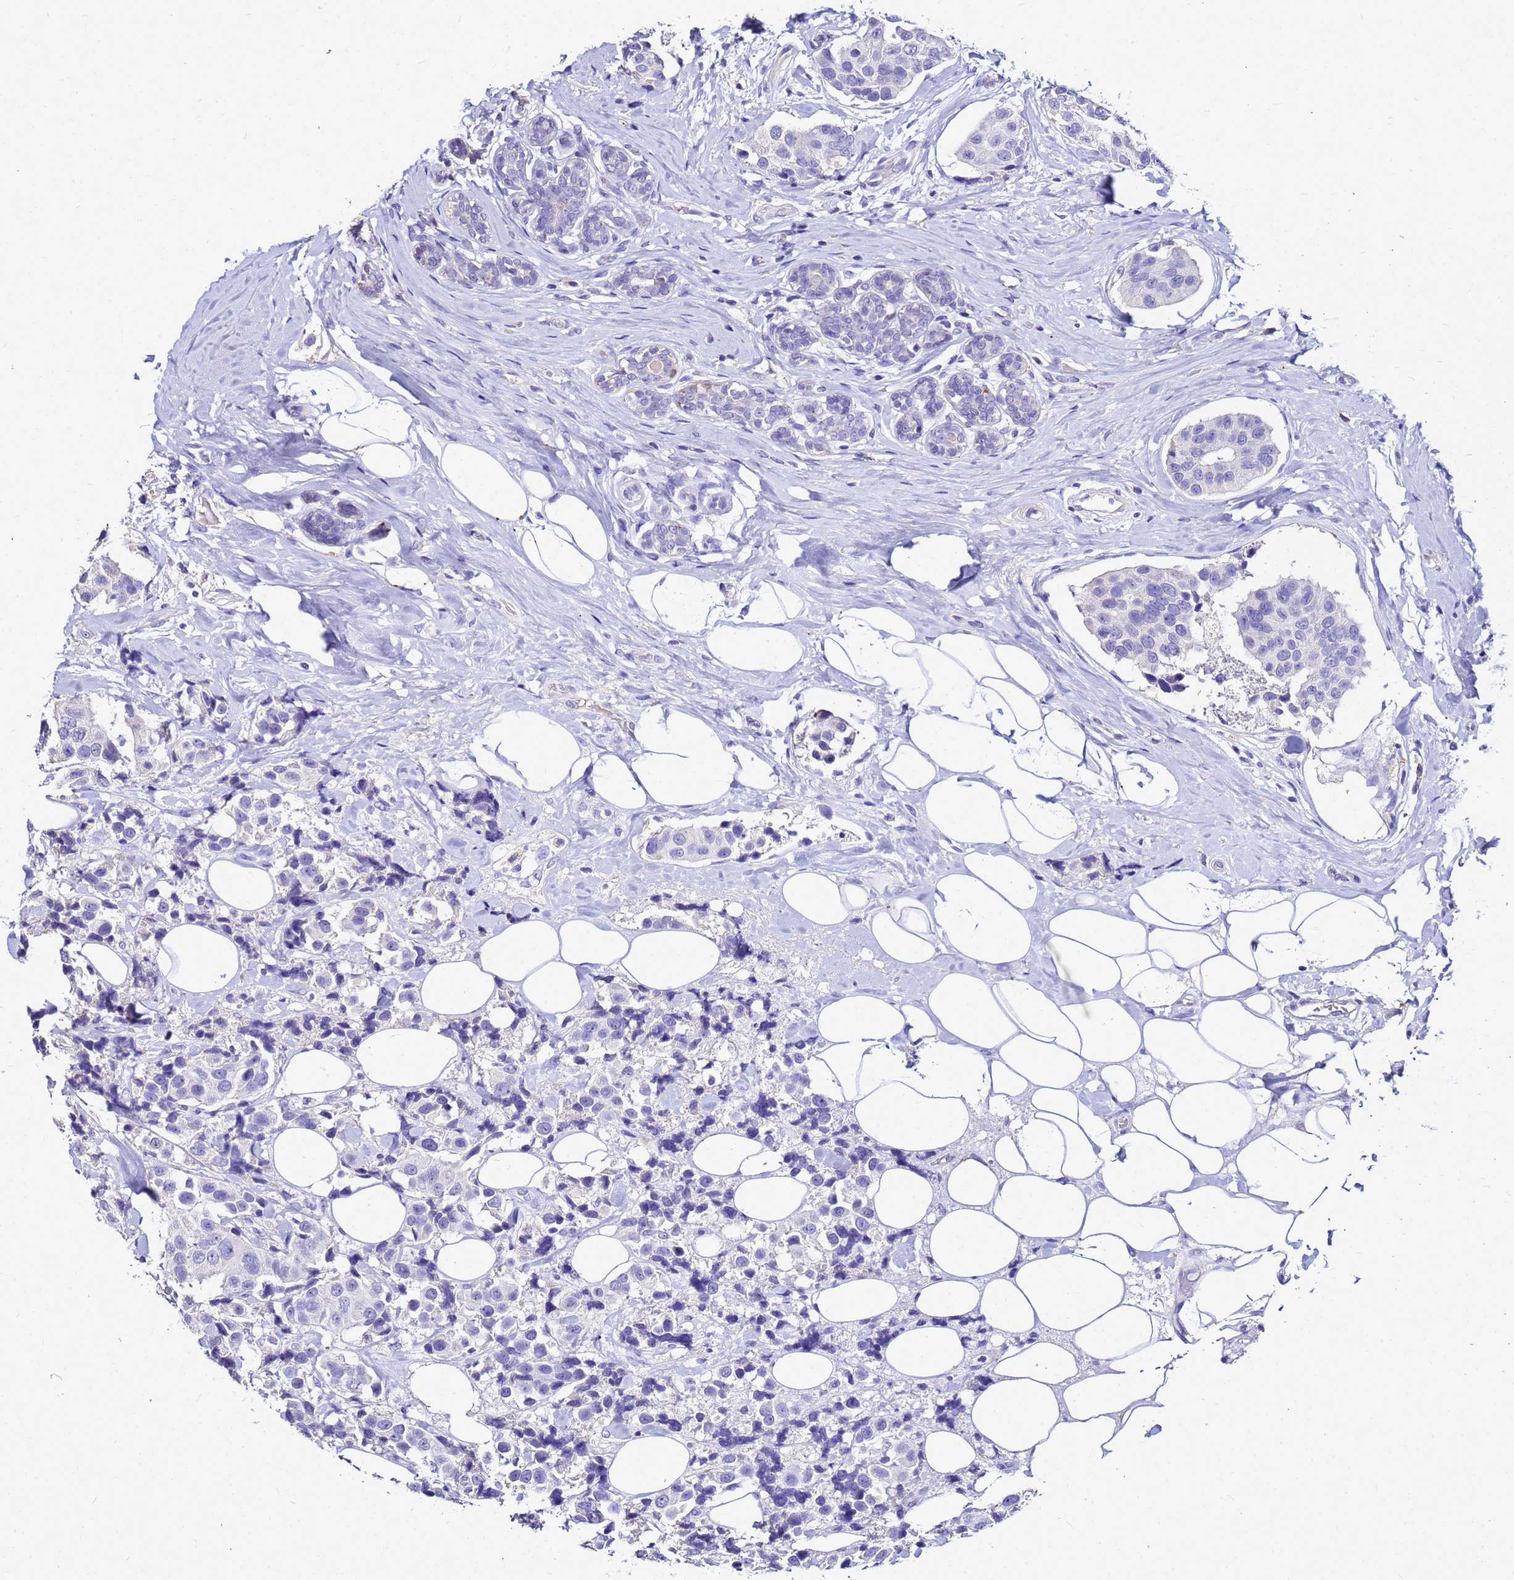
{"staining": {"intensity": "negative", "quantity": "none", "location": "none"}, "tissue": "breast cancer", "cell_type": "Tumor cells", "image_type": "cancer", "snomed": [{"axis": "morphology", "description": "Normal tissue, NOS"}, {"axis": "morphology", "description": "Duct carcinoma"}, {"axis": "topography", "description": "Breast"}], "caption": "Breast cancer stained for a protein using immunohistochemistry demonstrates no staining tumor cells.", "gene": "S100A2", "patient": {"sex": "female", "age": 39}}